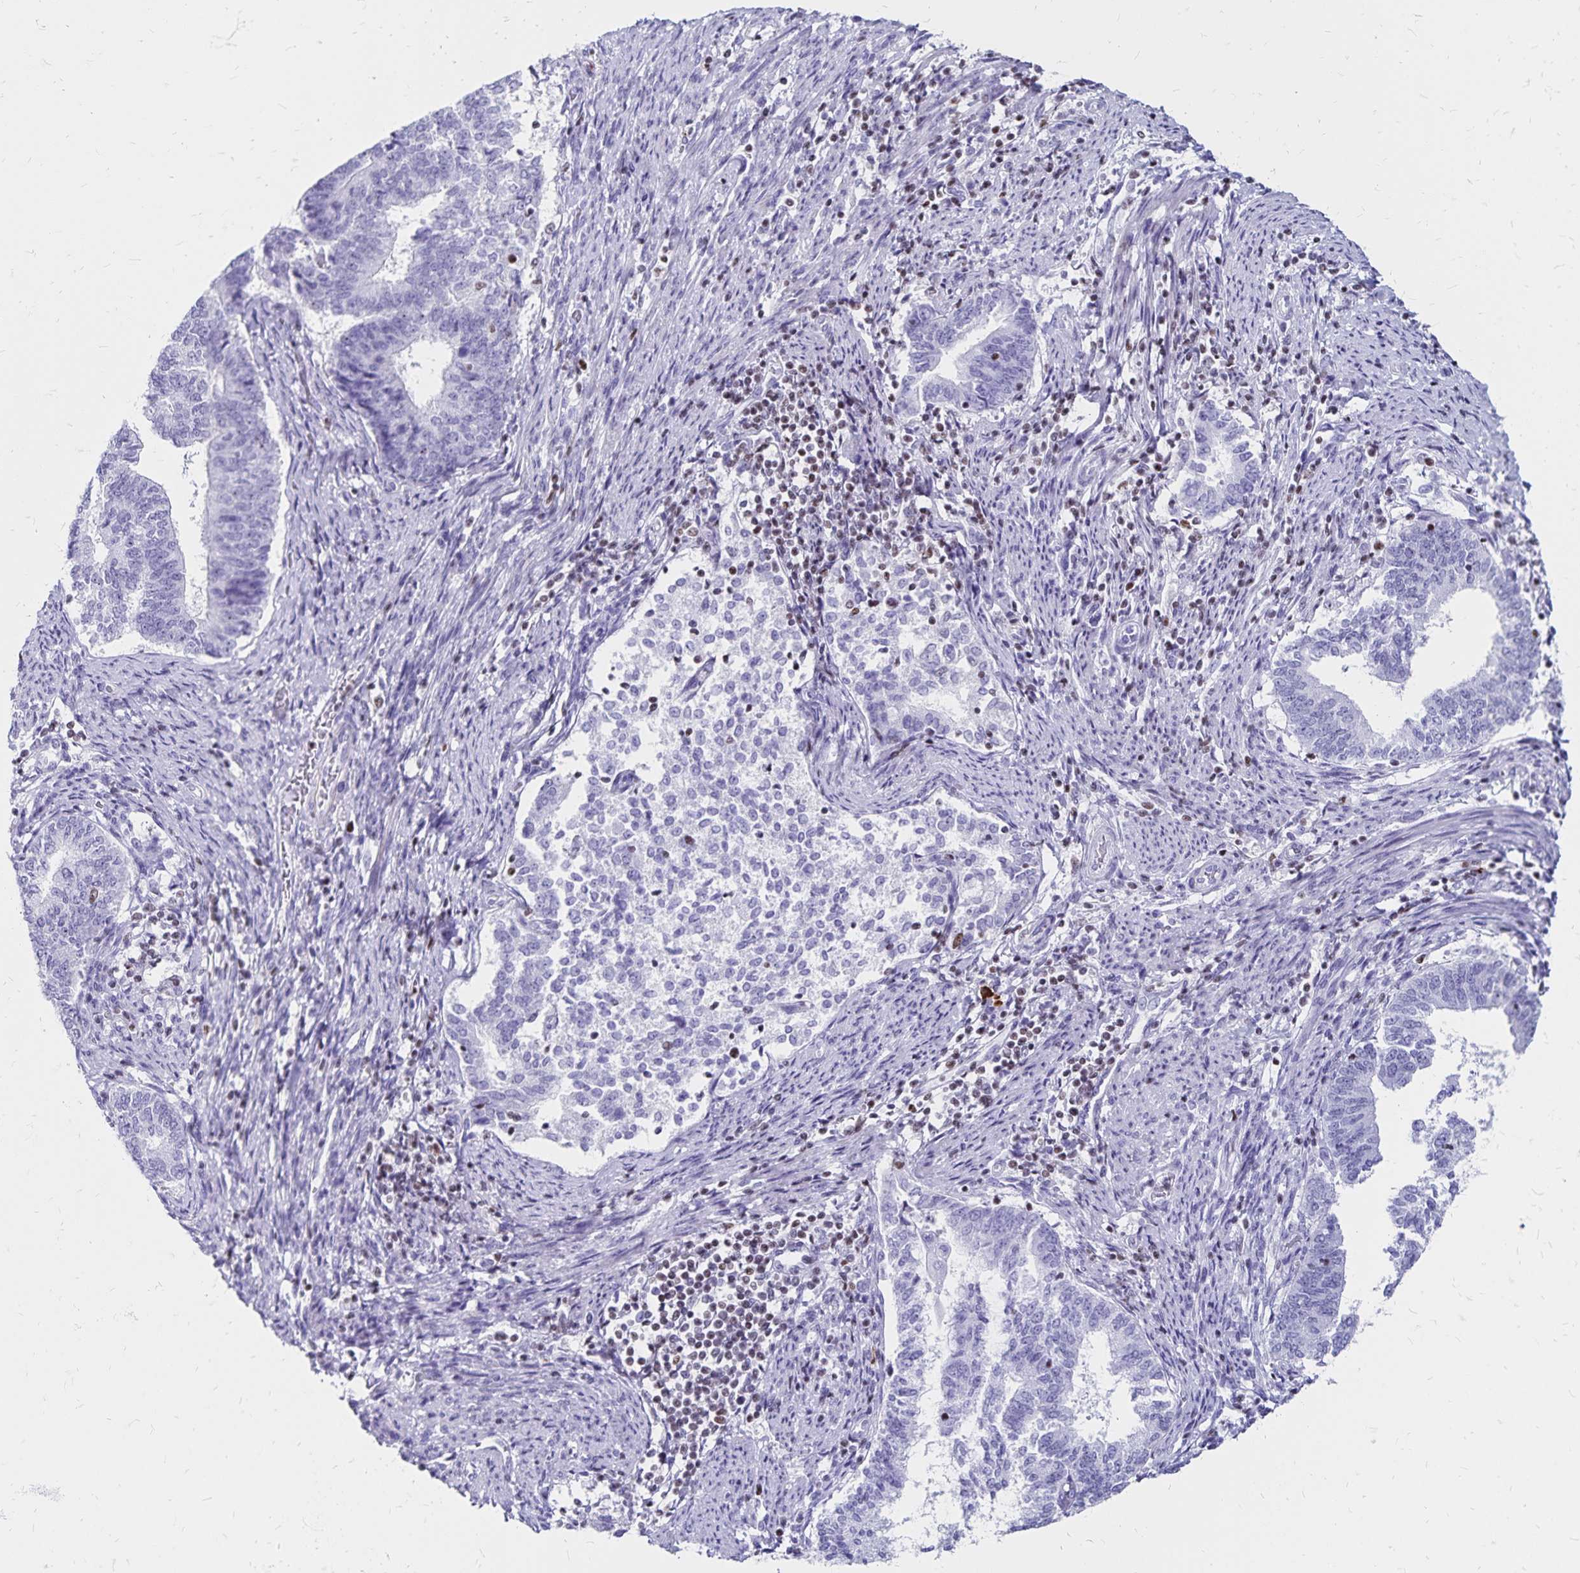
{"staining": {"intensity": "negative", "quantity": "none", "location": "none"}, "tissue": "endometrial cancer", "cell_type": "Tumor cells", "image_type": "cancer", "snomed": [{"axis": "morphology", "description": "Adenocarcinoma, NOS"}, {"axis": "topography", "description": "Endometrium"}], "caption": "Photomicrograph shows no protein positivity in tumor cells of adenocarcinoma (endometrial) tissue.", "gene": "IKZF1", "patient": {"sex": "female", "age": 65}}